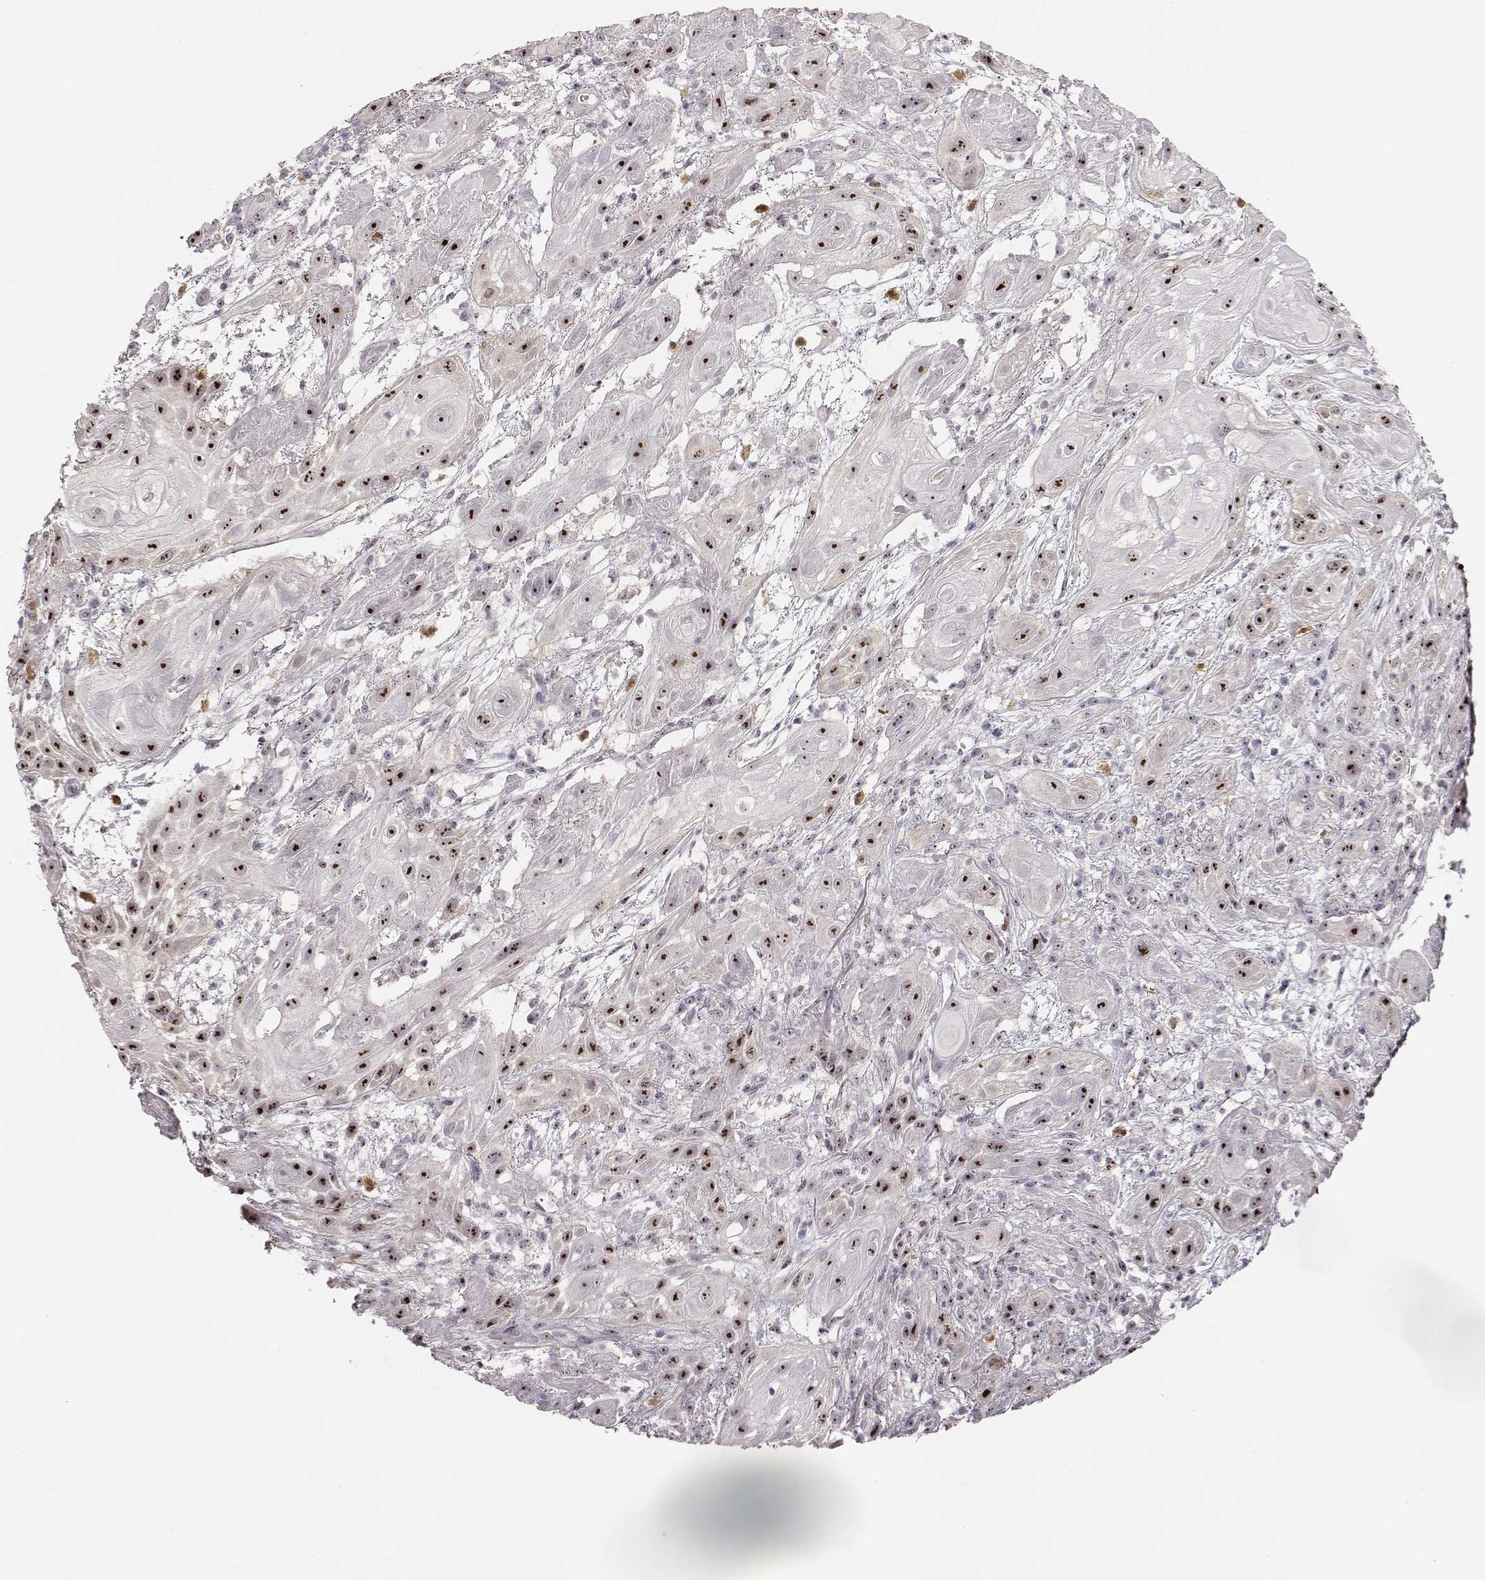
{"staining": {"intensity": "strong", "quantity": ">75%", "location": "nuclear"}, "tissue": "skin cancer", "cell_type": "Tumor cells", "image_type": "cancer", "snomed": [{"axis": "morphology", "description": "Squamous cell carcinoma, NOS"}, {"axis": "topography", "description": "Skin"}], "caption": "About >75% of tumor cells in skin cancer exhibit strong nuclear protein expression as visualized by brown immunohistochemical staining.", "gene": "NIFK", "patient": {"sex": "male", "age": 62}}